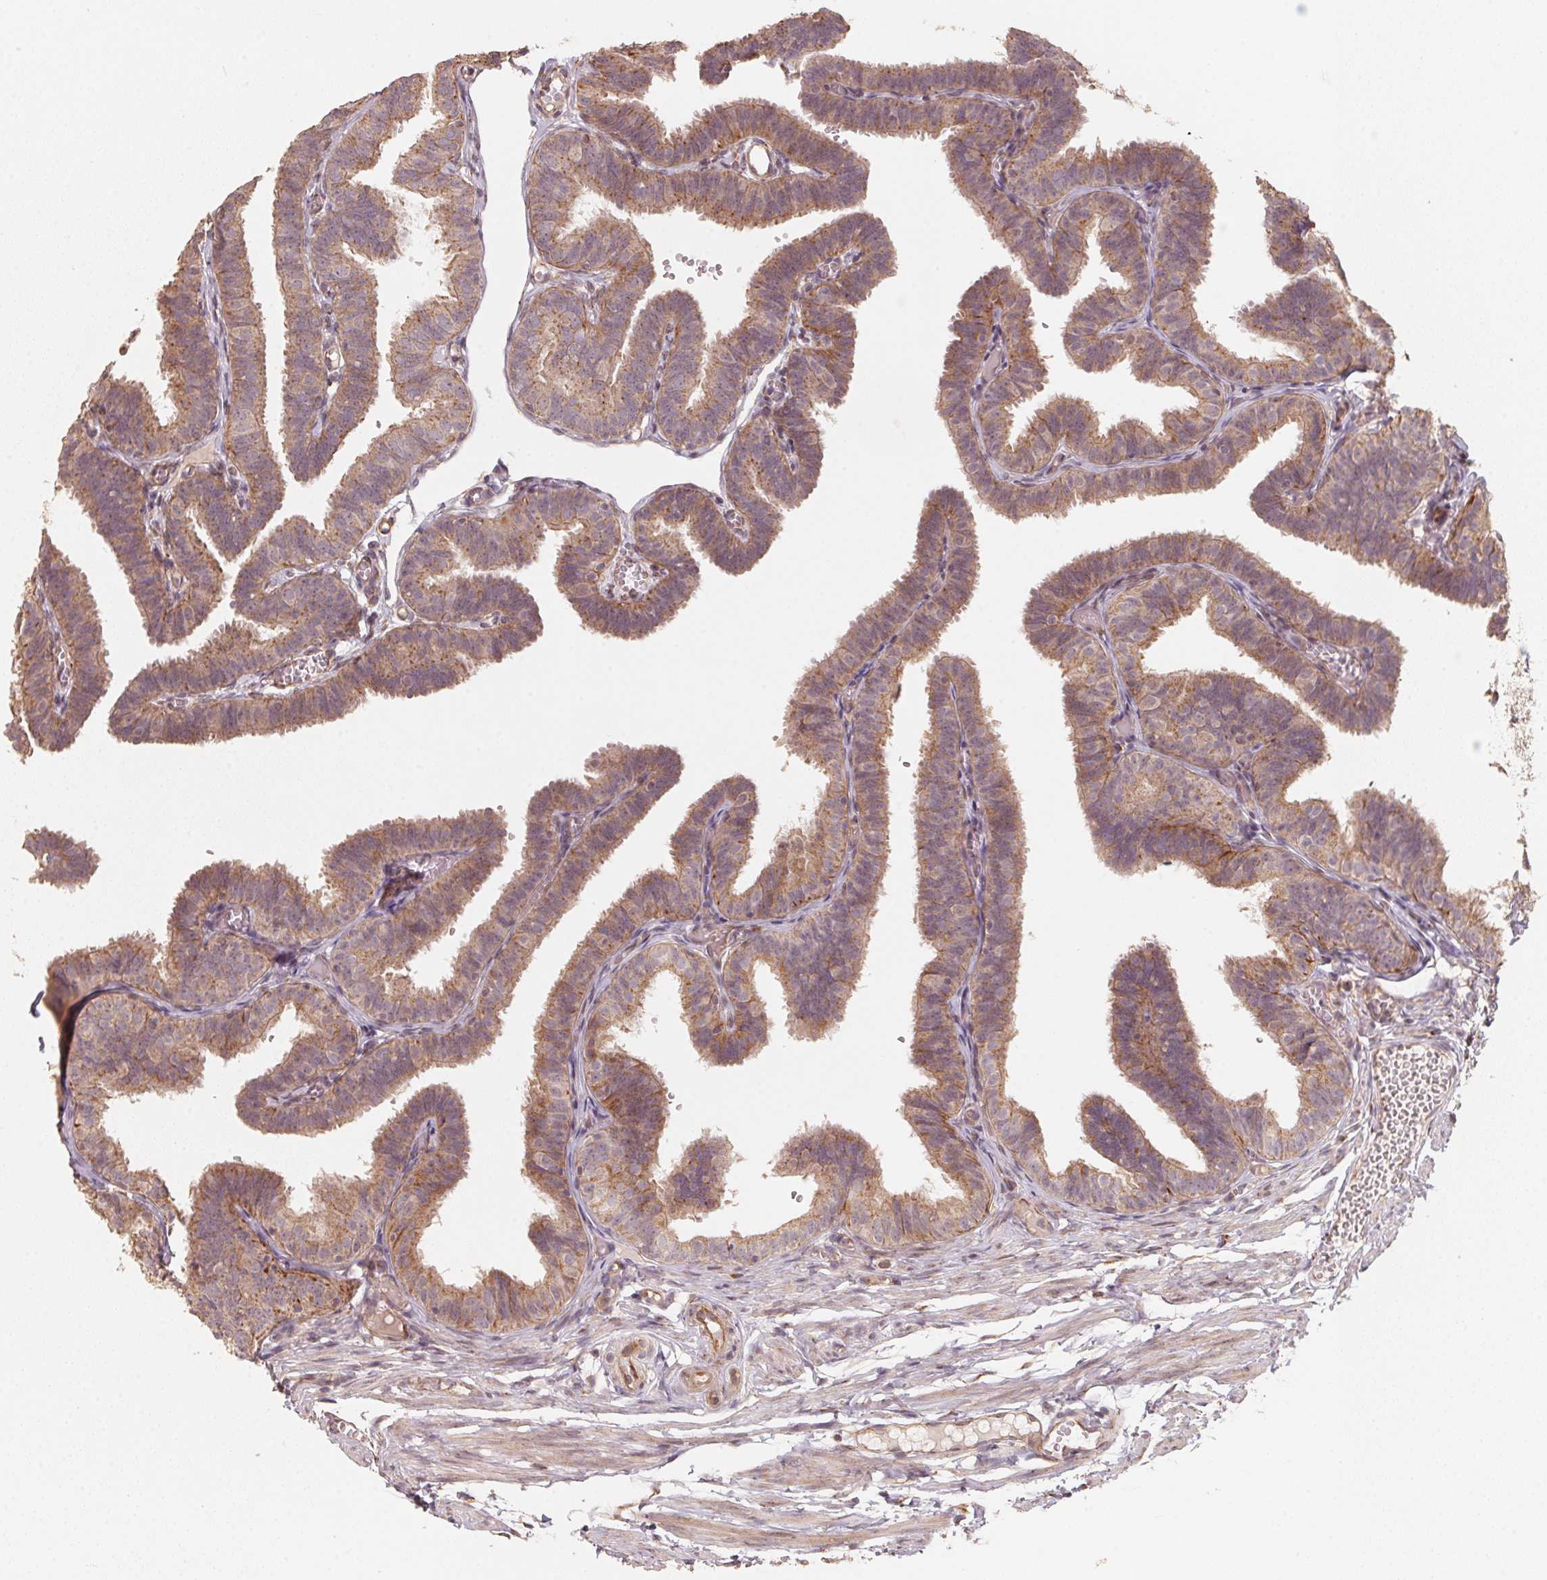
{"staining": {"intensity": "moderate", "quantity": "25%-75%", "location": "cytoplasmic/membranous"}, "tissue": "fallopian tube", "cell_type": "Glandular cells", "image_type": "normal", "snomed": [{"axis": "morphology", "description": "Normal tissue, NOS"}, {"axis": "topography", "description": "Fallopian tube"}], "caption": "Approximately 25%-75% of glandular cells in normal human fallopian tube exhibit moderate cytoplasmic/membranous protein expression as visualized by brown immunohistochemical staining.", "gene": "TSPAN12", "patient": {"sex": "female", "age": 25}}